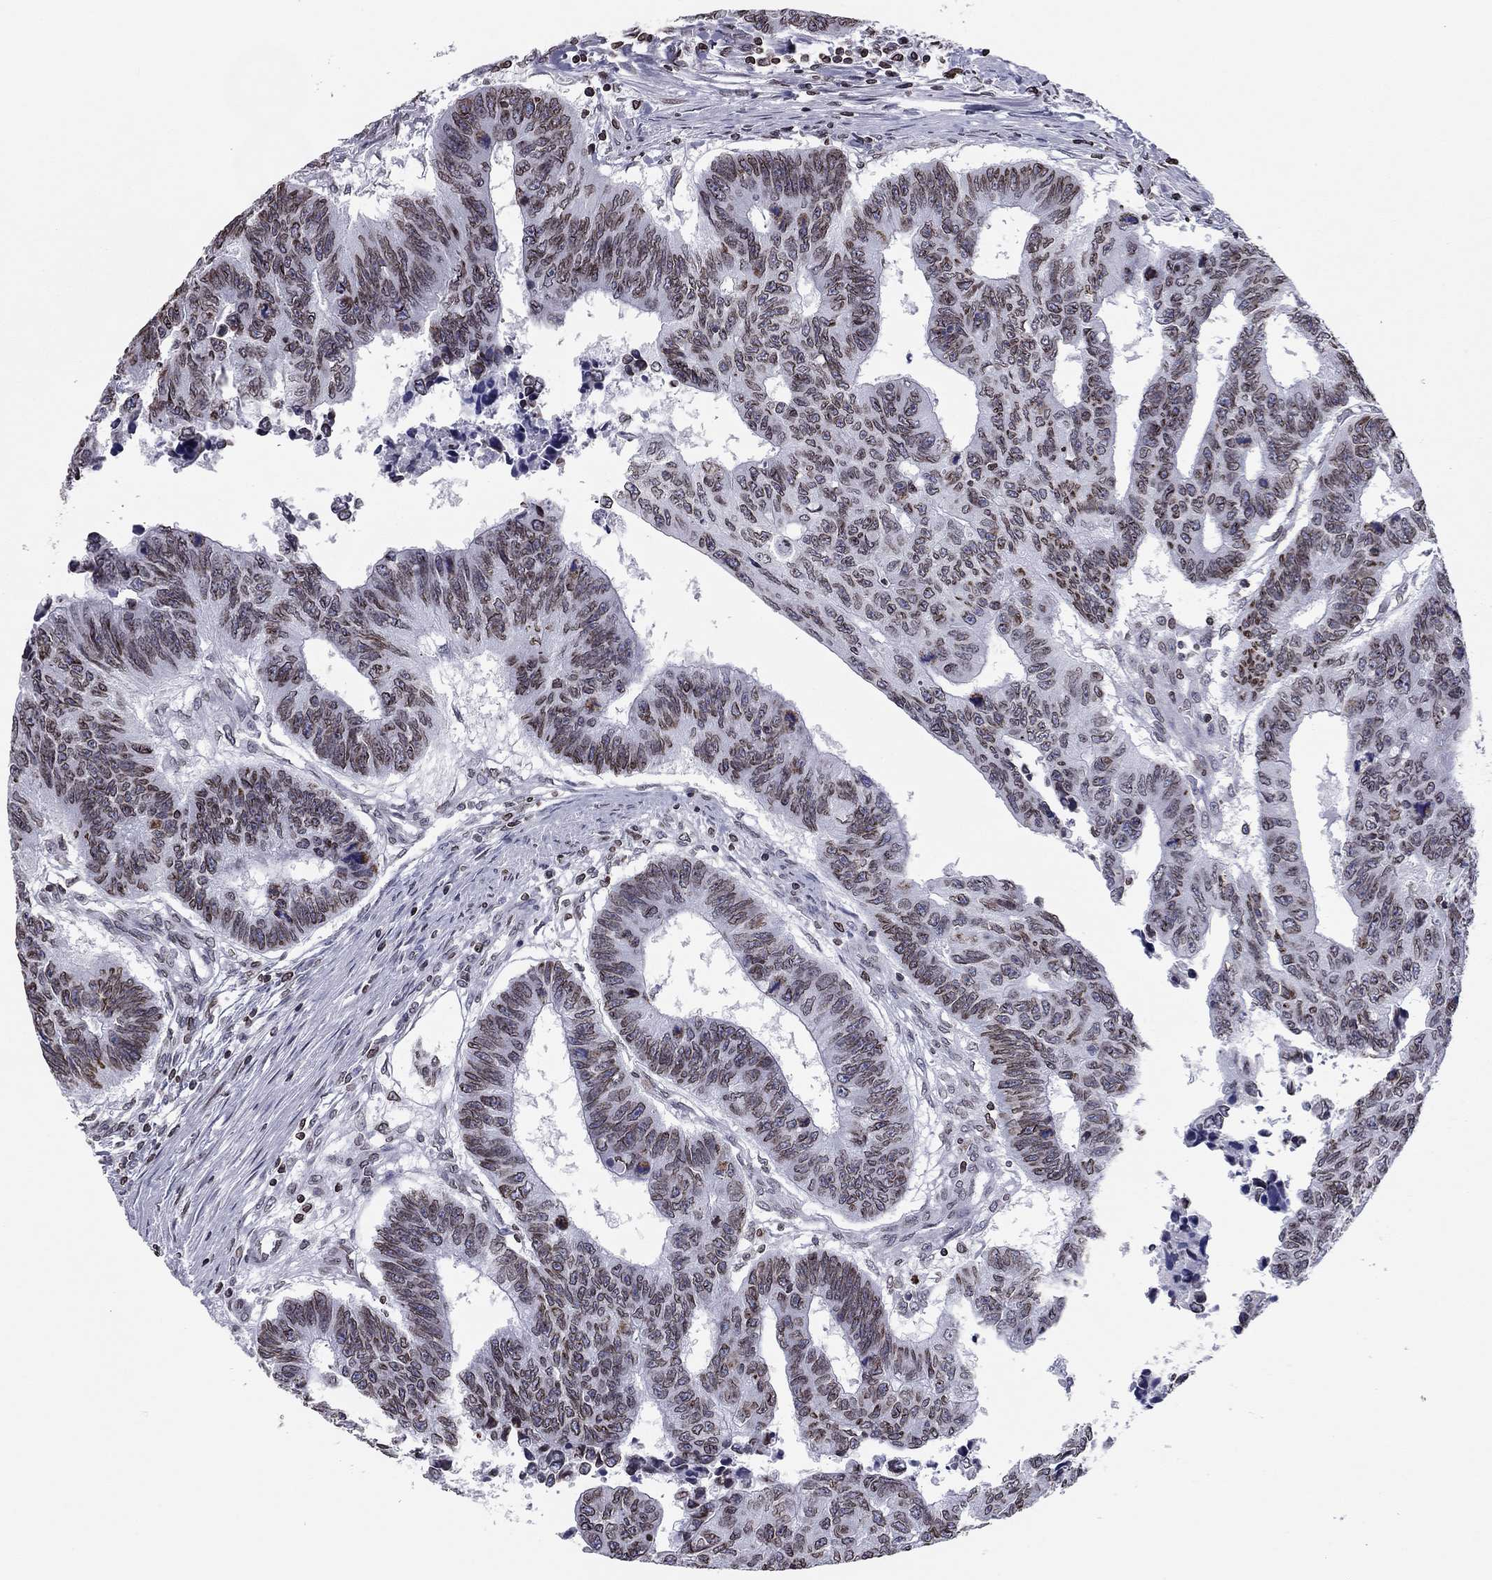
{"staining": {"intensity": "moderate", "quantity": ">75%", "location": "cytoplasmic/membranous,nuclear"}, "tissue": "colorectal cancer", "cell_type": "Tumor cells", "image_type": "cancer", "snomed": [{"axis": "morphology", "description": "Adenocarcinoma, NOS"}, {"axis": "topography", "description": "Rectum"}], "caption": "Human colorectal cancer stained with a protein marker exhibits moderate staining in tumor cells.", "gene": "ESPL1", "patient": {"sex": "female", "age": 85}}